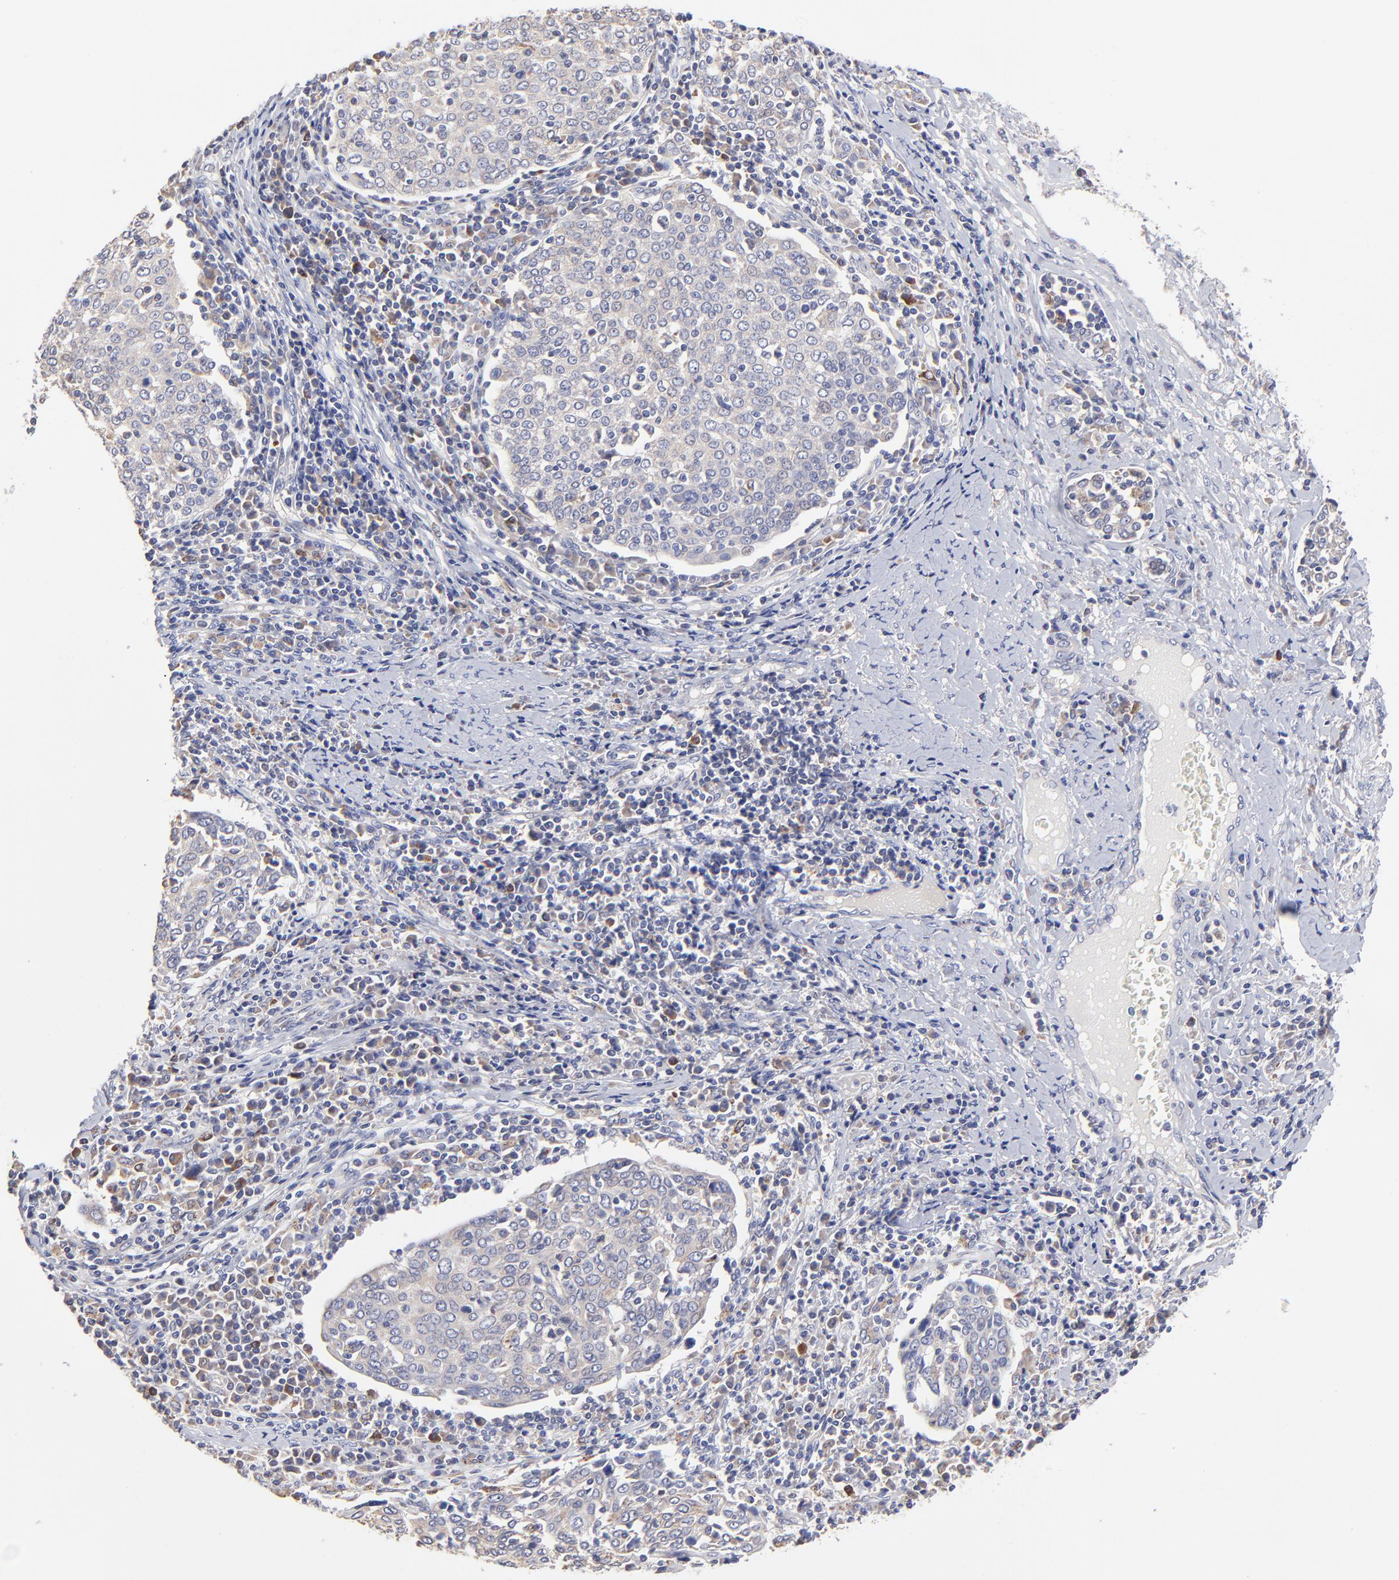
{"staining": {"intensity": "negative", "quantity": "none", "location": "none"}, "tissue": "cervical cancer", "cell_type": "Tumor cells", "image_type": "cancer", "snomed": [{"axis": "morphology", "description": "Squamous cell carcinoma, NOS"}, {"axis": "topography", "description": "Cervix"}], "caption": "The photomicrograph displays no significant staining in tumor cells of squamous cell carcinoma (cervical).", "gene": "GCSAM", "patient": {"sex": "female", "age": 40}}